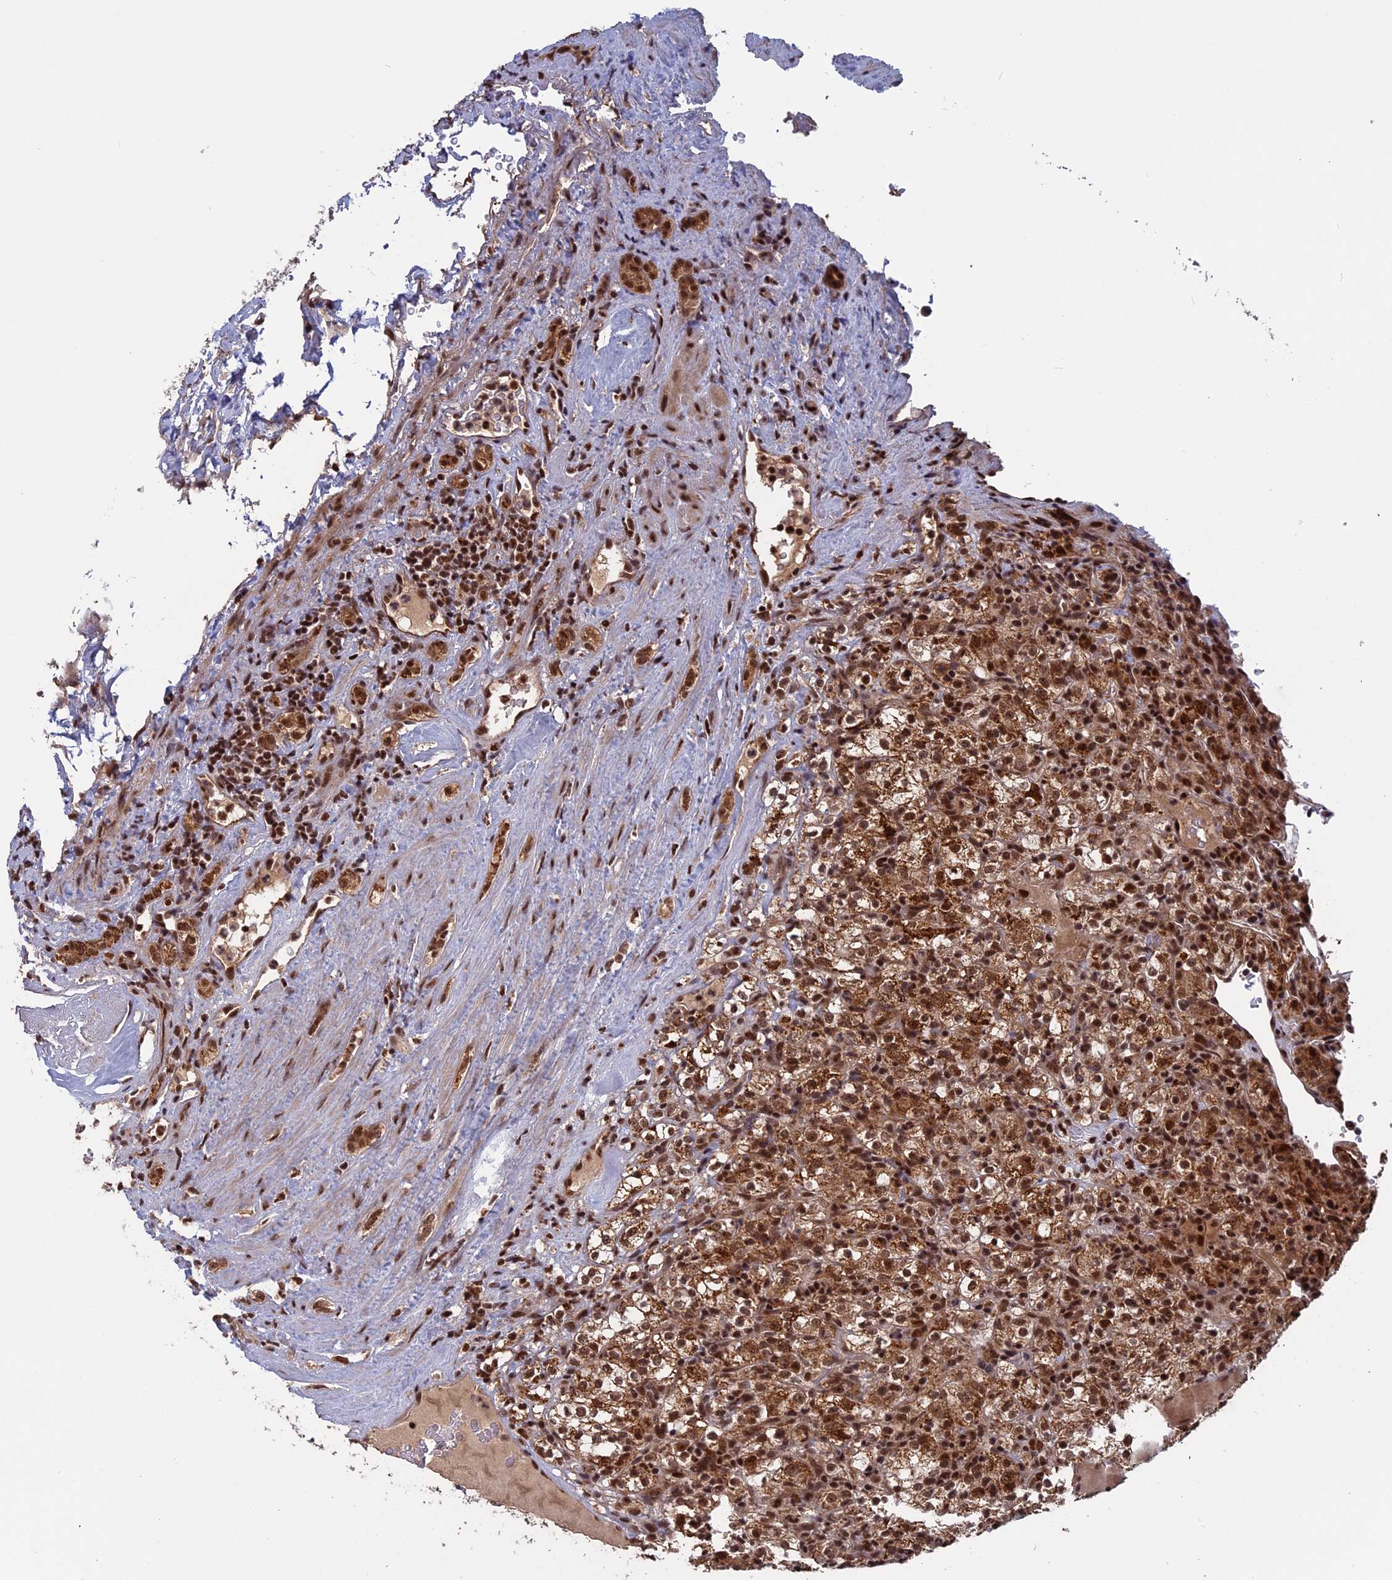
{"staining": {"intensity": "strong", "quantity": ">75%", "location": "cytoplasmic/membranous,nuclear"}, "tissue": "renal cancer", "cell_type": "Tumor cells", "image_type": "cancer", "snomed": [{"axis": "morphology", "description": "Normal tissue, NOS"}, {"axis": "morphology", "description": "Adenocarcinoma, NOS"}, {"axis": "topography", "description": "Kidney"}], "caption": "DAB (3,3'-diaminobenzidine) immunohistochemical staining of renal cancer (adenocarcinoma) reveals strong cytoplasmic/membranous and nuclear protein staining in approximately >75% of tumor cells.", "gene": "CACTIN", "patient": {"sex": "female", "age": 72}}